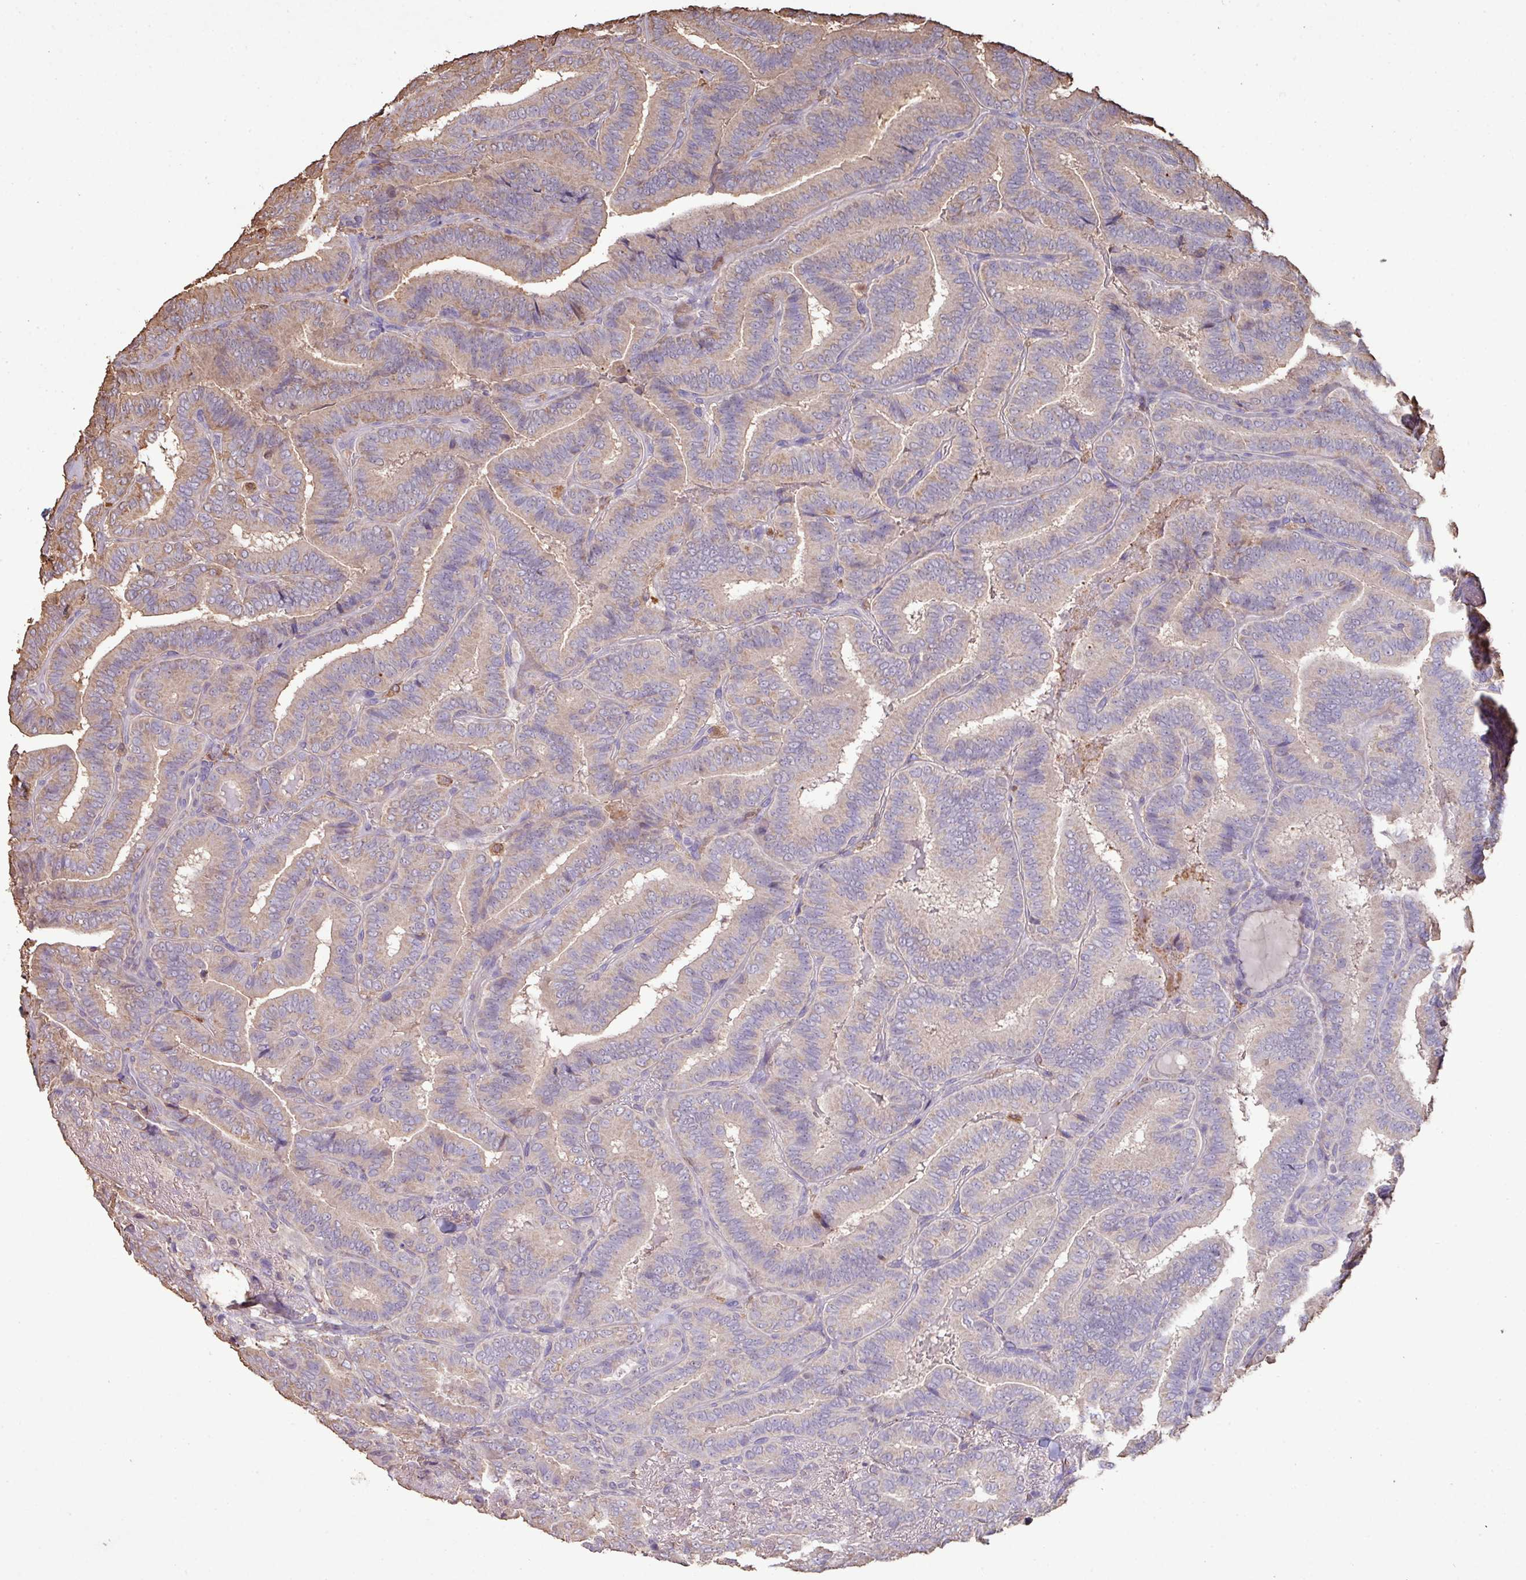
{"staining": {"intensity": "weak", "quantity": "25%-75%", "location": "cytoplasmic/membranous"}, "tissue": "thyroid cancer", "cell_type": "Tumor cells", "image_type": "cancer", "snomed": [{"axis": "morphology", "description": "Papillary adenocarcinoma, NOS"}, {"axis": "topography", "description": "Thyroid gland"}], "caption": "Immunohistochemistry (DAB (3,3'-diaminobenzidine)) staining of thyroid papillary adenocarcinoma exhibits weak cytoplasmic/membranous protein staining in approximately 25%-75% of tumor cells.", "gene": "CAMK2B", "patient": {"sex": "male", "age": 61}}